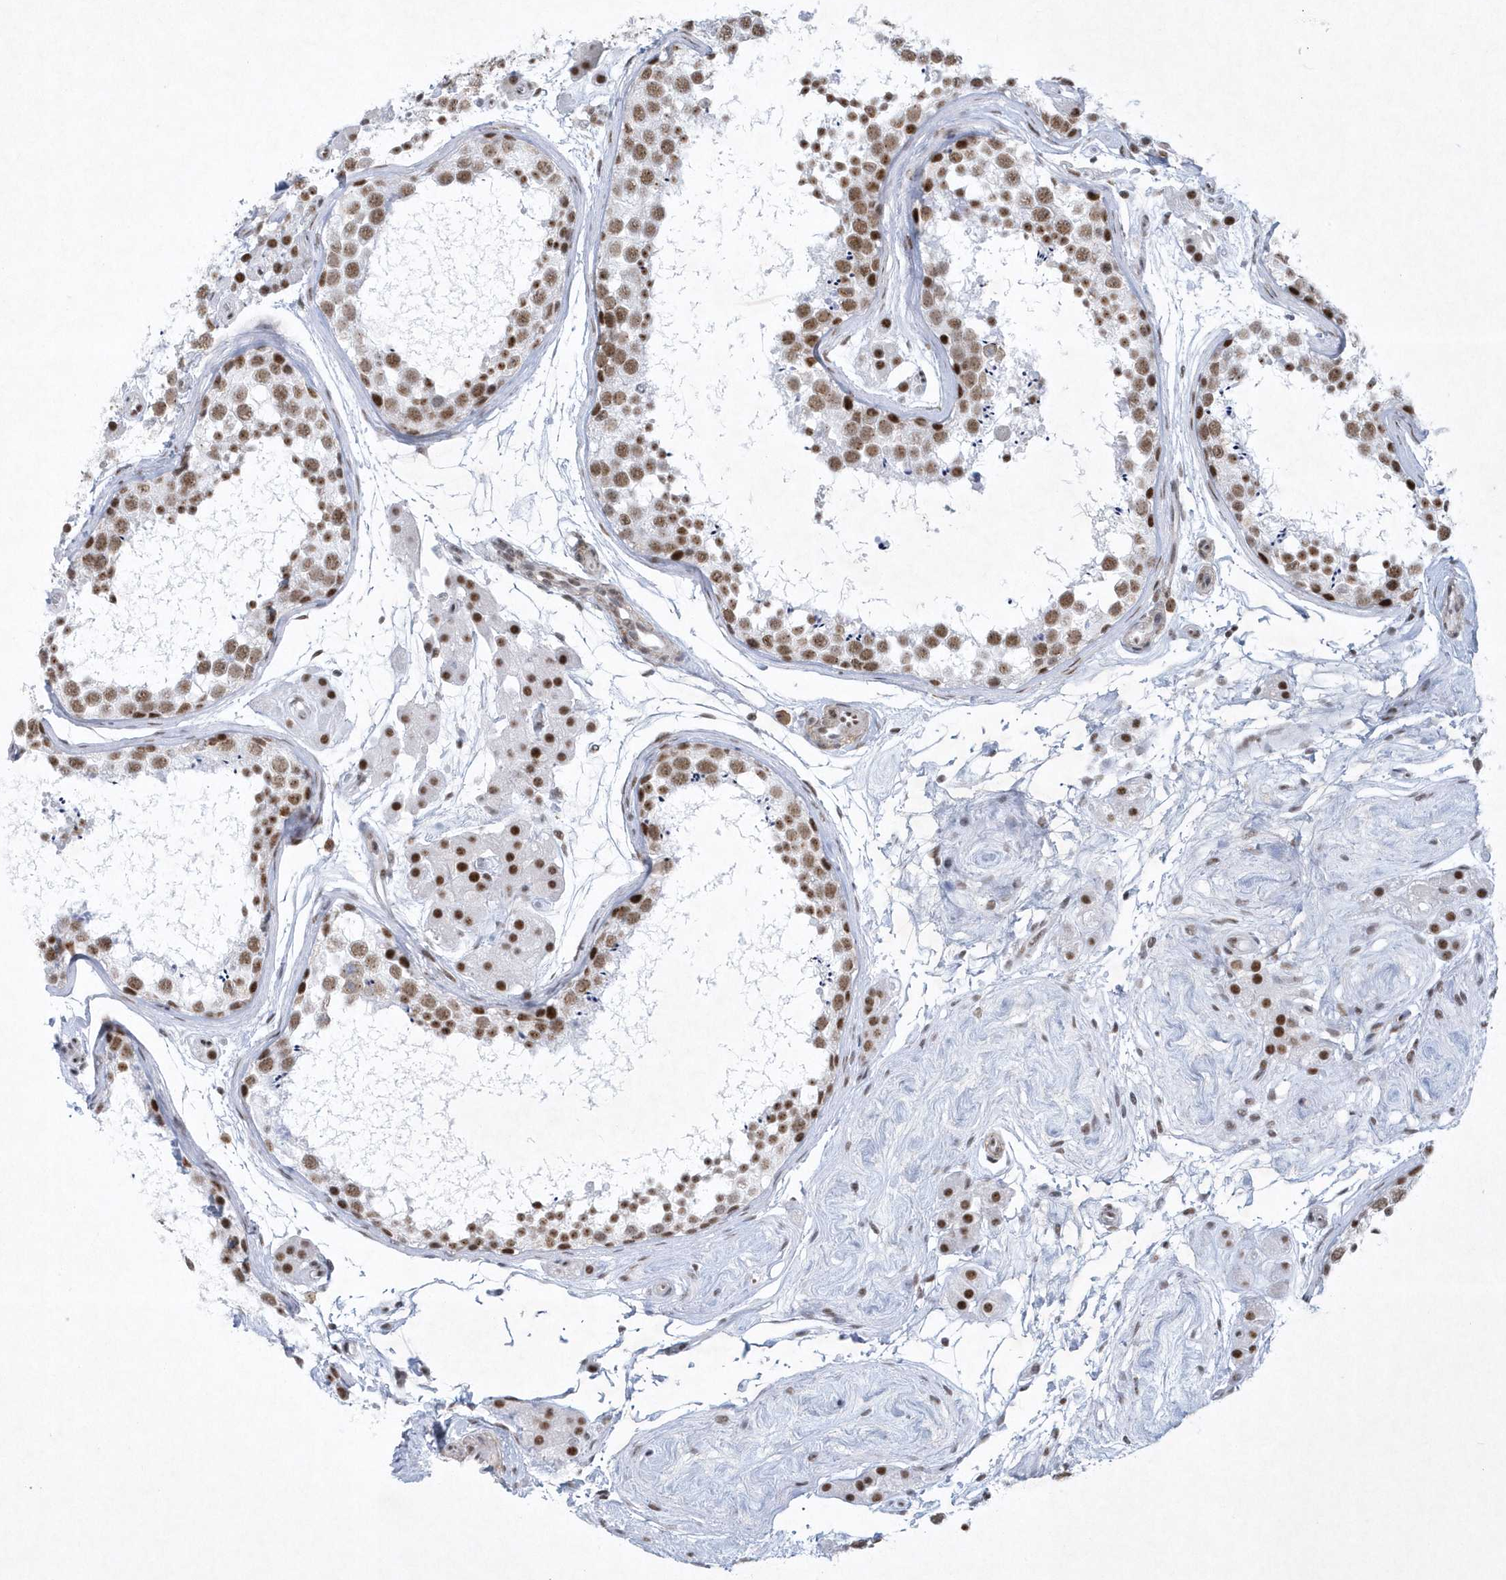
{"staining": {"intensity": "moderate", "quantity": ">75%", "location": "nuclear"}, "tissue": "testis", "cell_type": "Cells in seminiferous ducts", "image_type": "normal", "snomed": [{"axis": "morphology", "description": "Normal tissue, NOS"}, {"axis": "topography", "description": "Testis"}], "caption": "This histopathology image shows immunohistochemistry (IHC) staining of benign human testis, with medium moderate nuclear expression in about >75% of cells in seminiferous ducts.", "gene": "DCLRE1A", "patient": {"sex": "male", "age": 56}}